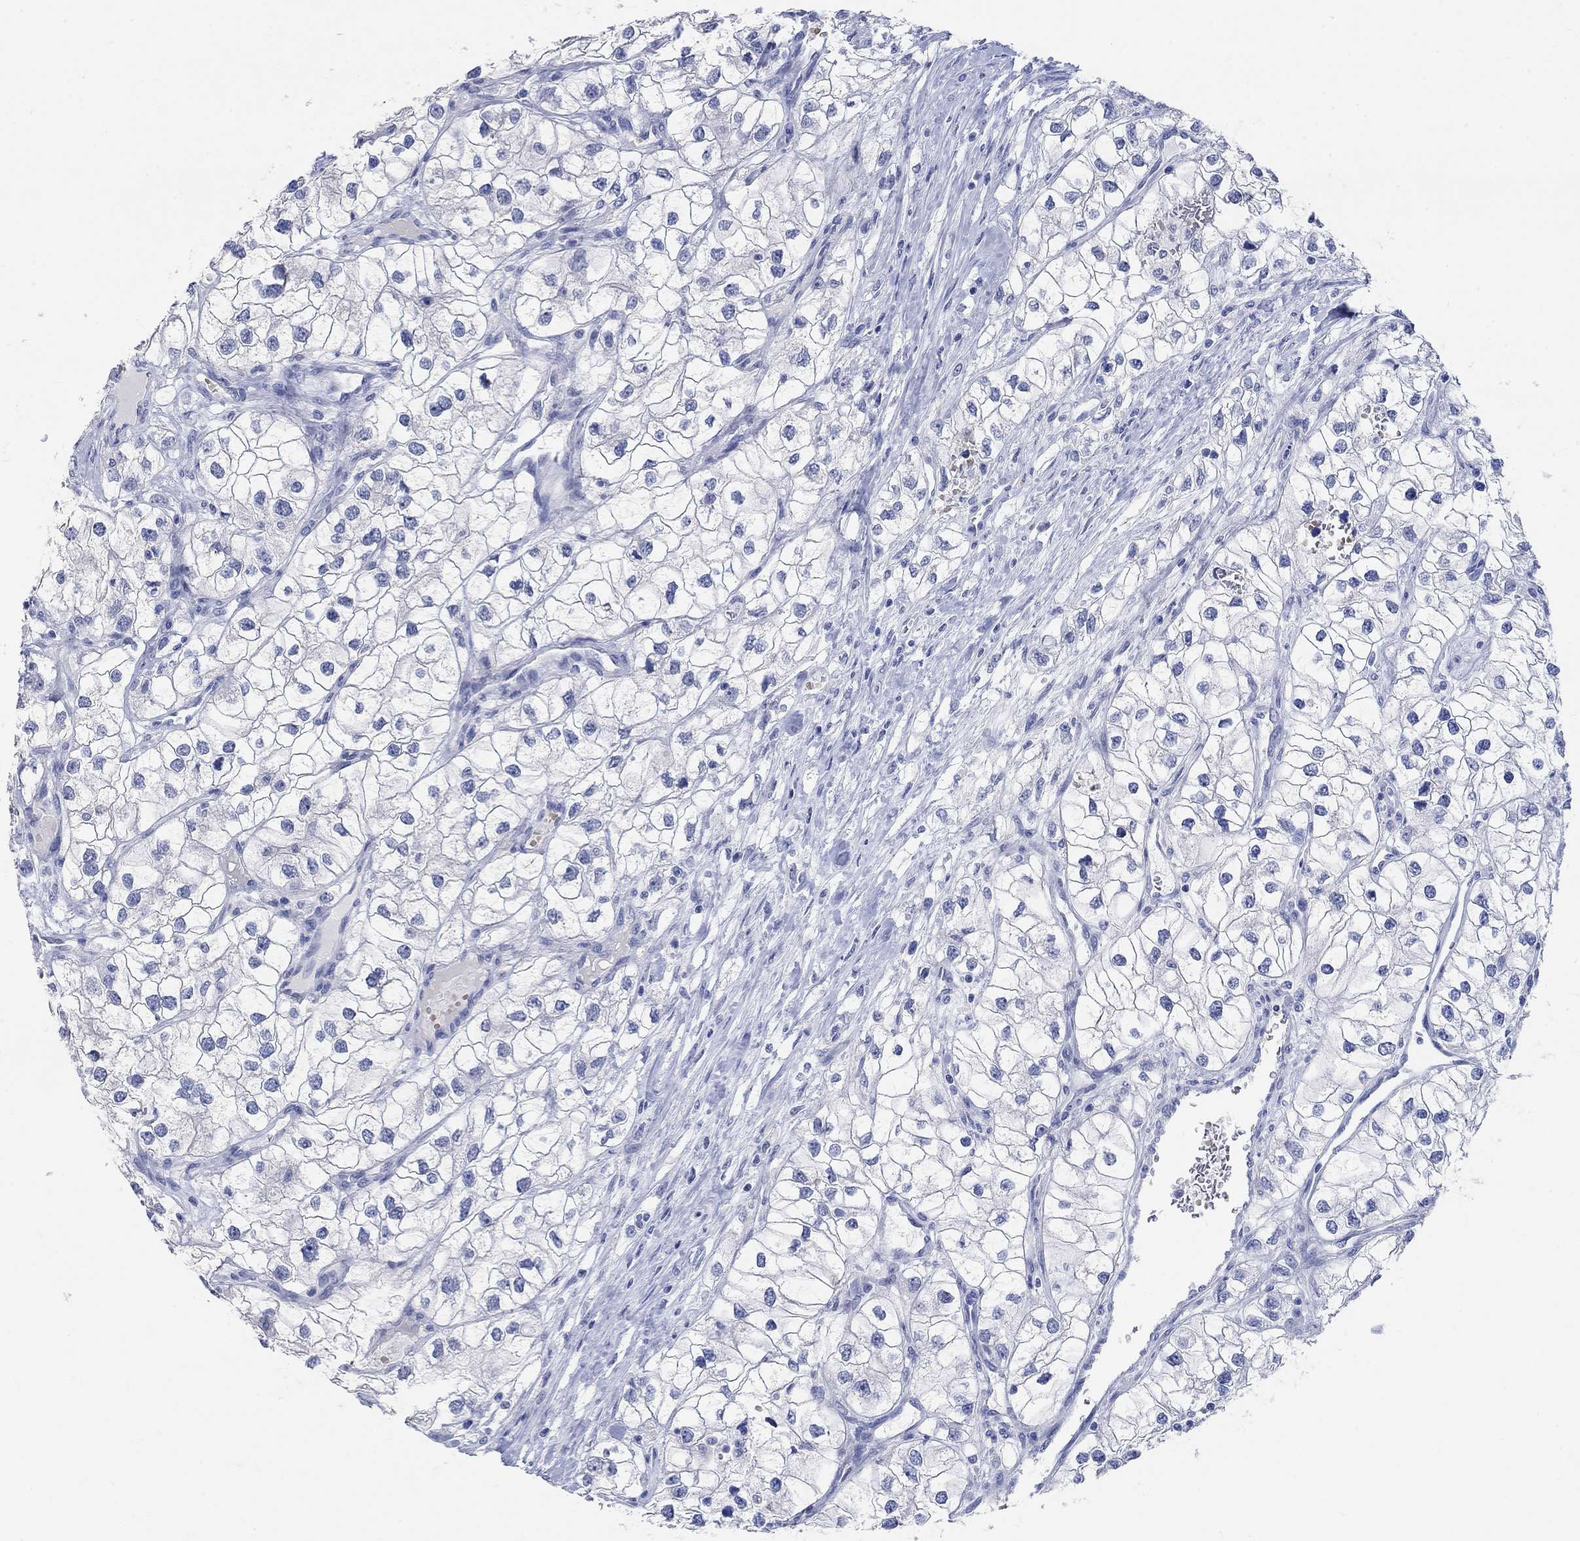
{"staining": {"intensity": "negative", "quantity": "none", "location": "none"}, "tissue": "renal cancer", "cell_type": "Tumor cells", "image_type": "cancer", "snomed": [{"axis": "morphology", "description": "Adenocarcinoma, NOS"}, {"axis": "topography", "description": "Kidney"}], "caption": "This is an IHC histopathology image of human adenocarcinoma (renal). There is no staining in tumor cells.", "gene": "GRIA3", "patient": {"sex": "male", "age": 59}}